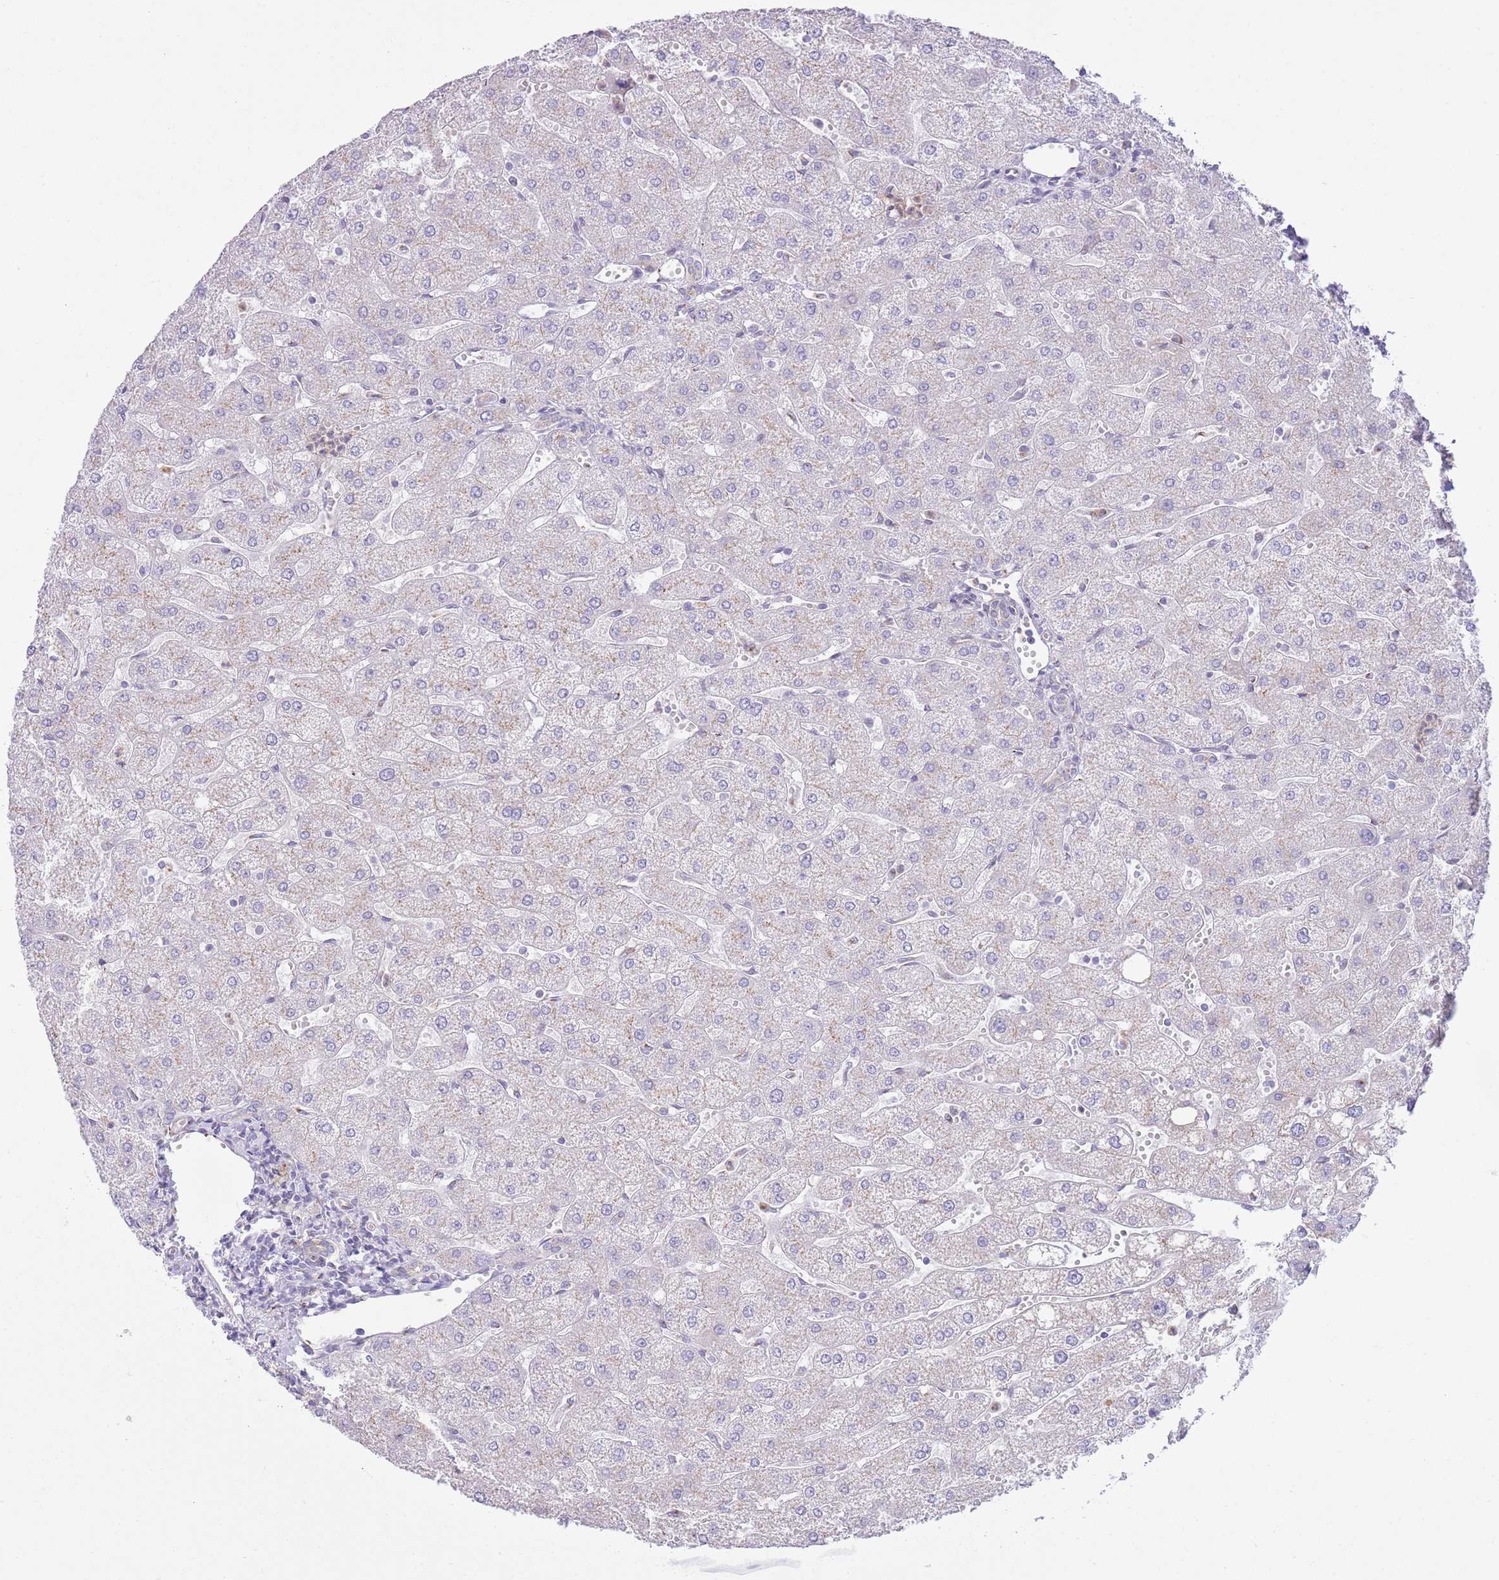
{"staining": {"intensity": "negative", "quantity": "none", "location": "none"}, "tissue": "liver", "cell_type": "Cholangiocytes", "image_type": "normal", "snomed": [{"axis": "morphology", "description": "Normal tissue, NOS"}, {"axis": "topography", "description": "Liver"}], "caption": "Immunohistochemistry micrograph of normal human liver stained for a protein (brown), which exhibits no expression in cholangiocytes. (DAB immunohistochemistry visualized using brightfield microscopy, high magnification).", "gene": "C20orf96", "patient": {"sex": "male", "age": 67}}